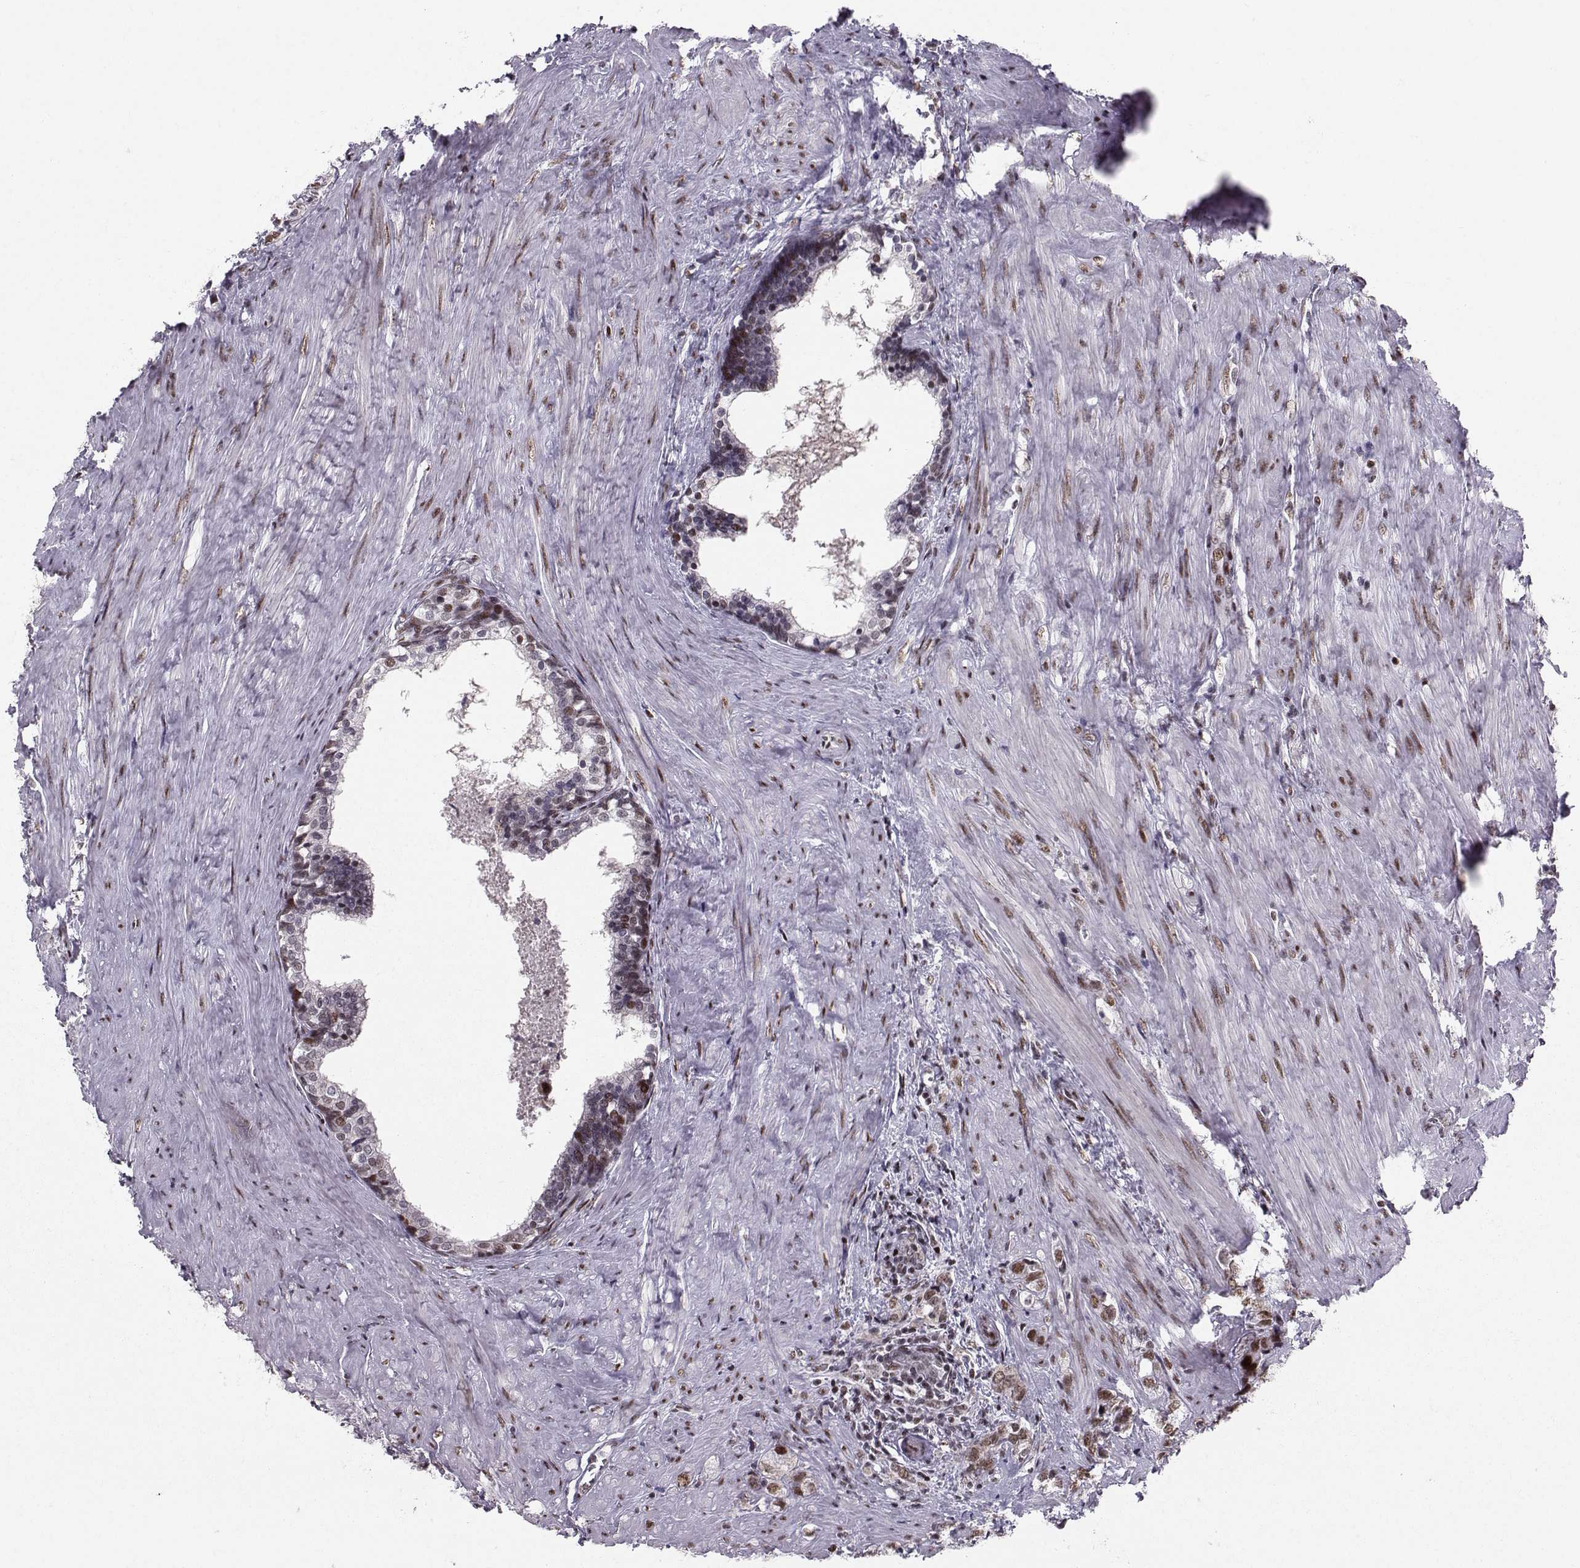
{"staining": {"intensity": "moderate", "quantity": "25%-75%", "location": "nuclear"}, "tissue": "prostate cancer", "cell_type": "Tumor cells", "image_type": "cancer", "snomed": [{"axis": "morphology", "description": "Adenocarcinoma, NOS"}, {"axis": "topography", "description": "Prostate and seminal vesicle, NOS"}], "caption": "Human adenocarcinoma (prostate) stained with a brown dye displays moderate nuclear positive positivity in approximately 25%-75% of tumor cells.", "gene": "SNAPC2", "patient": {"sex": "male", "age": 63}}